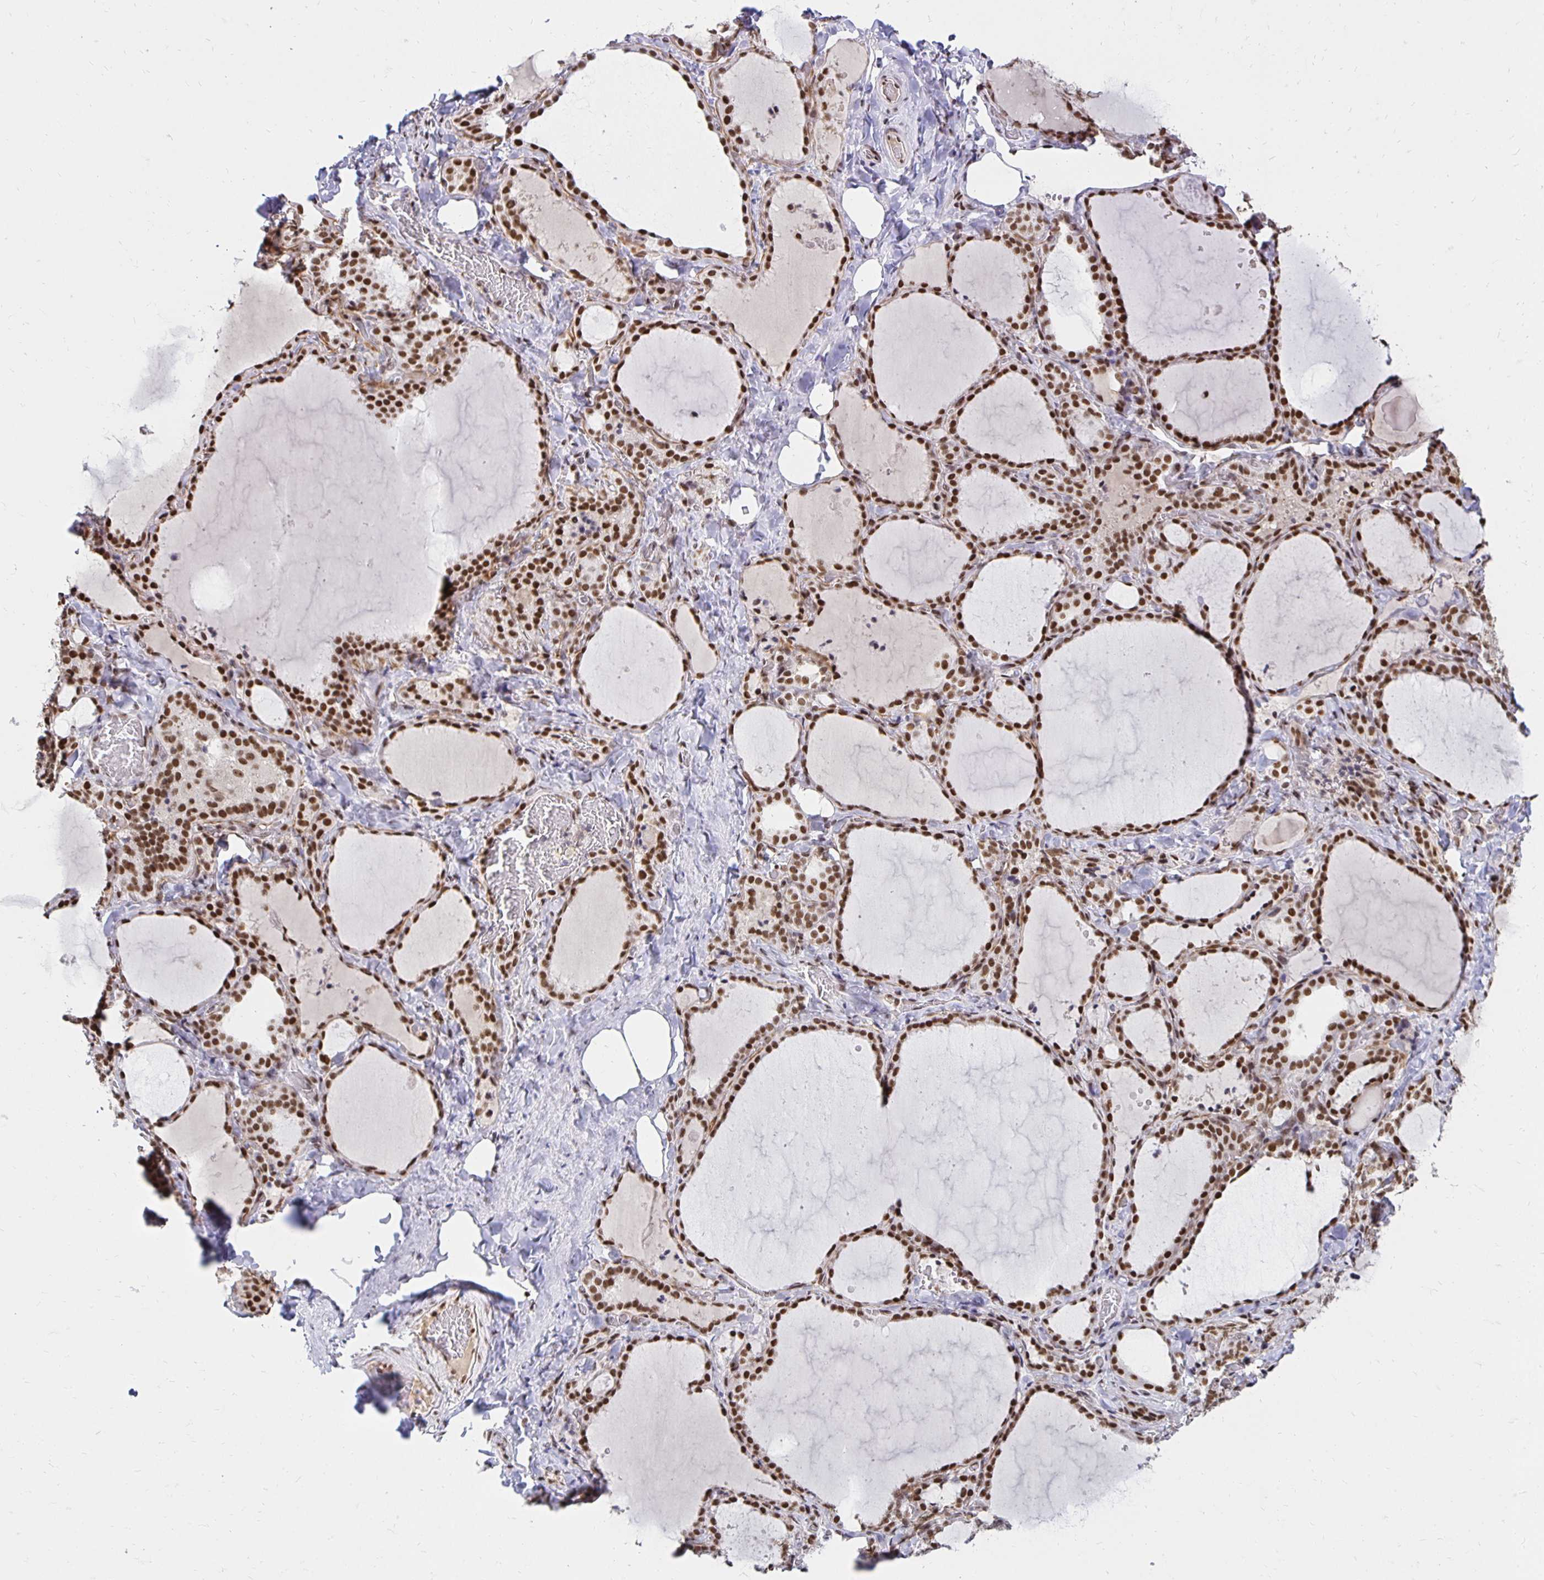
{"staining": {"intensity": "strong", "quantity": ">75%", "location": "nuclear"}, "tissue": "thyroid gland", "cell_type": "Glandular cells", "image_type": "normal", "snomed": [{"axis": "morphology", "description": "Normal tissue, NOS"}, {"axis": "topography", "description": "Thyroid gland"}], "caption": "This is a photomicrograph of immunohistochemistry staining of unremarkable thyroid gland, which shows strong staining in the nuclear of glandular cells.", "gene": "ZNF579", "patient": {"sex": "female", "age": 22}}